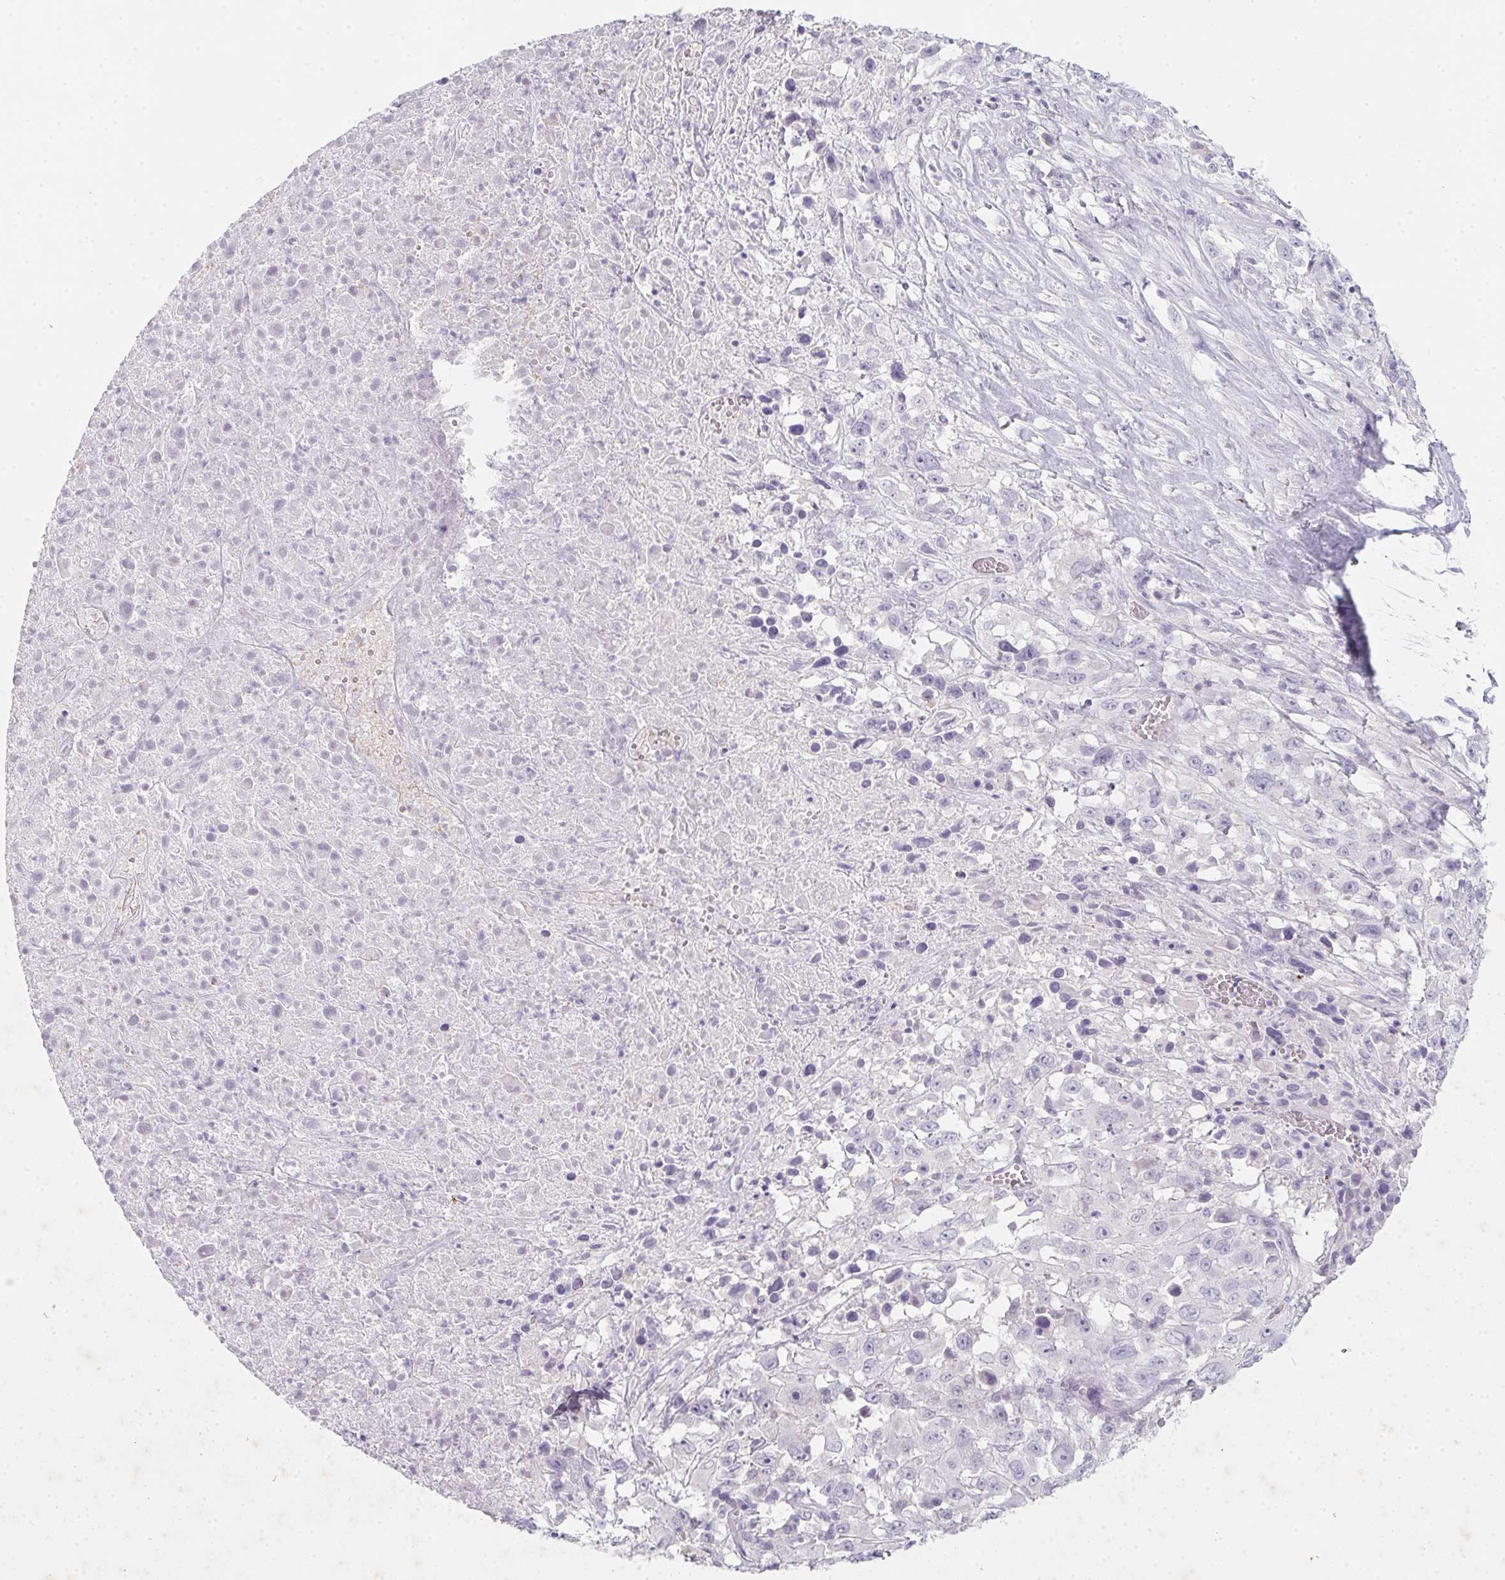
{"staining": {"intensity": "negative", "quantity": "none", "location": "none"}, "tissue": "melanoma", "cell_type": "Tumor cells", "image_type": "cancer", "snomed": [{"axis": "morphology", "description": "Malignant melanoma, Metastatic site"}, {"axis": "topography", "description": "Soft tissue"}], "caption": "This is an immunohistochemistry (IHC) photomicrograph of melanoma. There is no staining in tumor cells.", "gene": "DCD", "patient": {"sex": "male", "age": 50}}